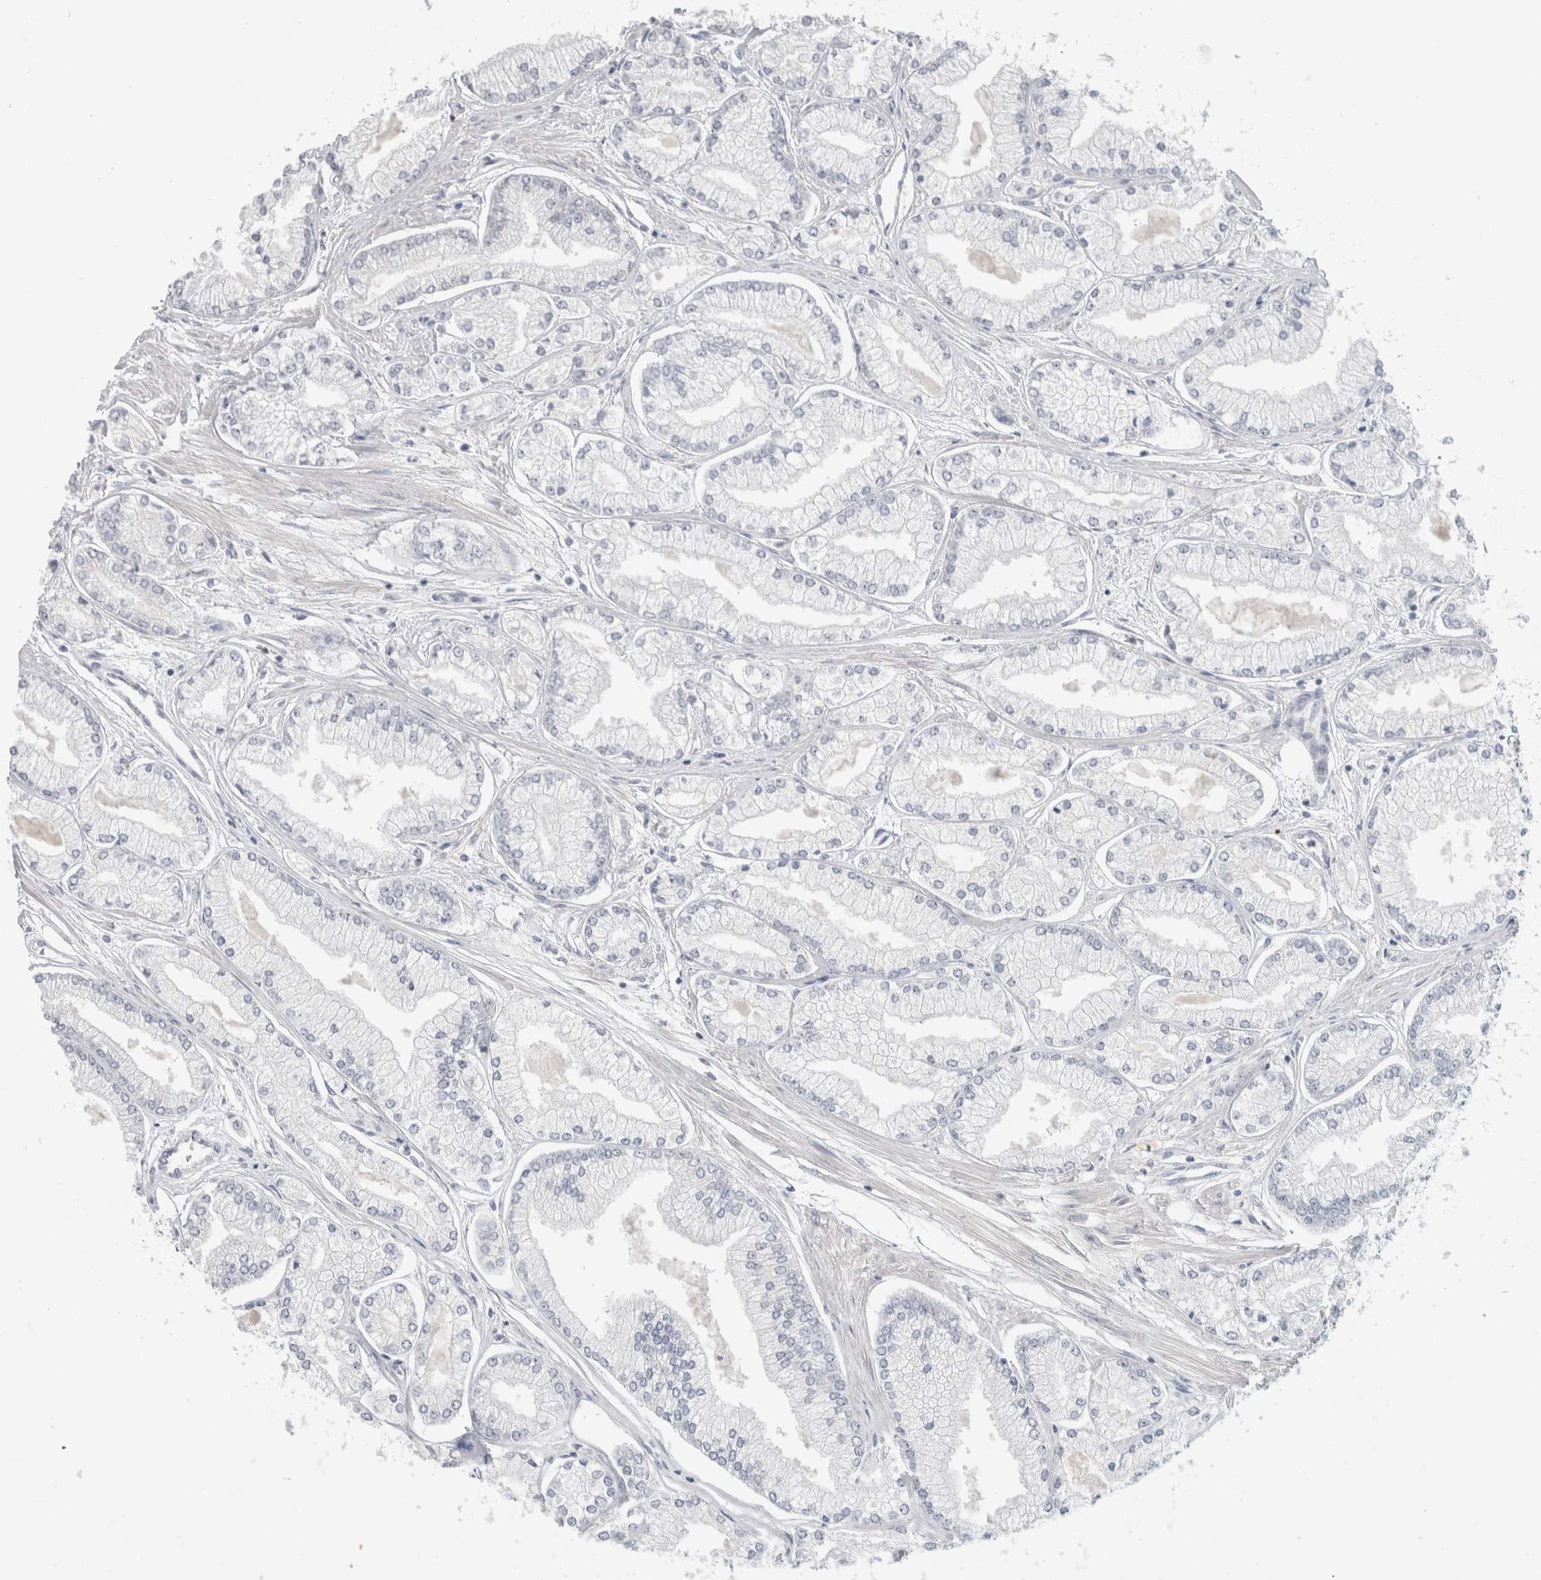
{"staining": {"intensity": "negative", "quantity": "none", "location": "none"}, "tissue": "prostate cancer", "cell_type": "Tumor cells", "image_type": "cancer", "snomed": [{"axis": "morphology", "description": "Adenocarcinoma, Low grade"}, {"axis": "topography", "description": "Prostate"}], "caption": "Immunohistochemistry histopathology image of neoplastic tissue: adenocarcinoma (low-grade) (prostate) stained with DAB shows no significant protein expression in tumor cells.", "gene": "FMR1NB", "patient": {"sex": "male", "age": 52}}